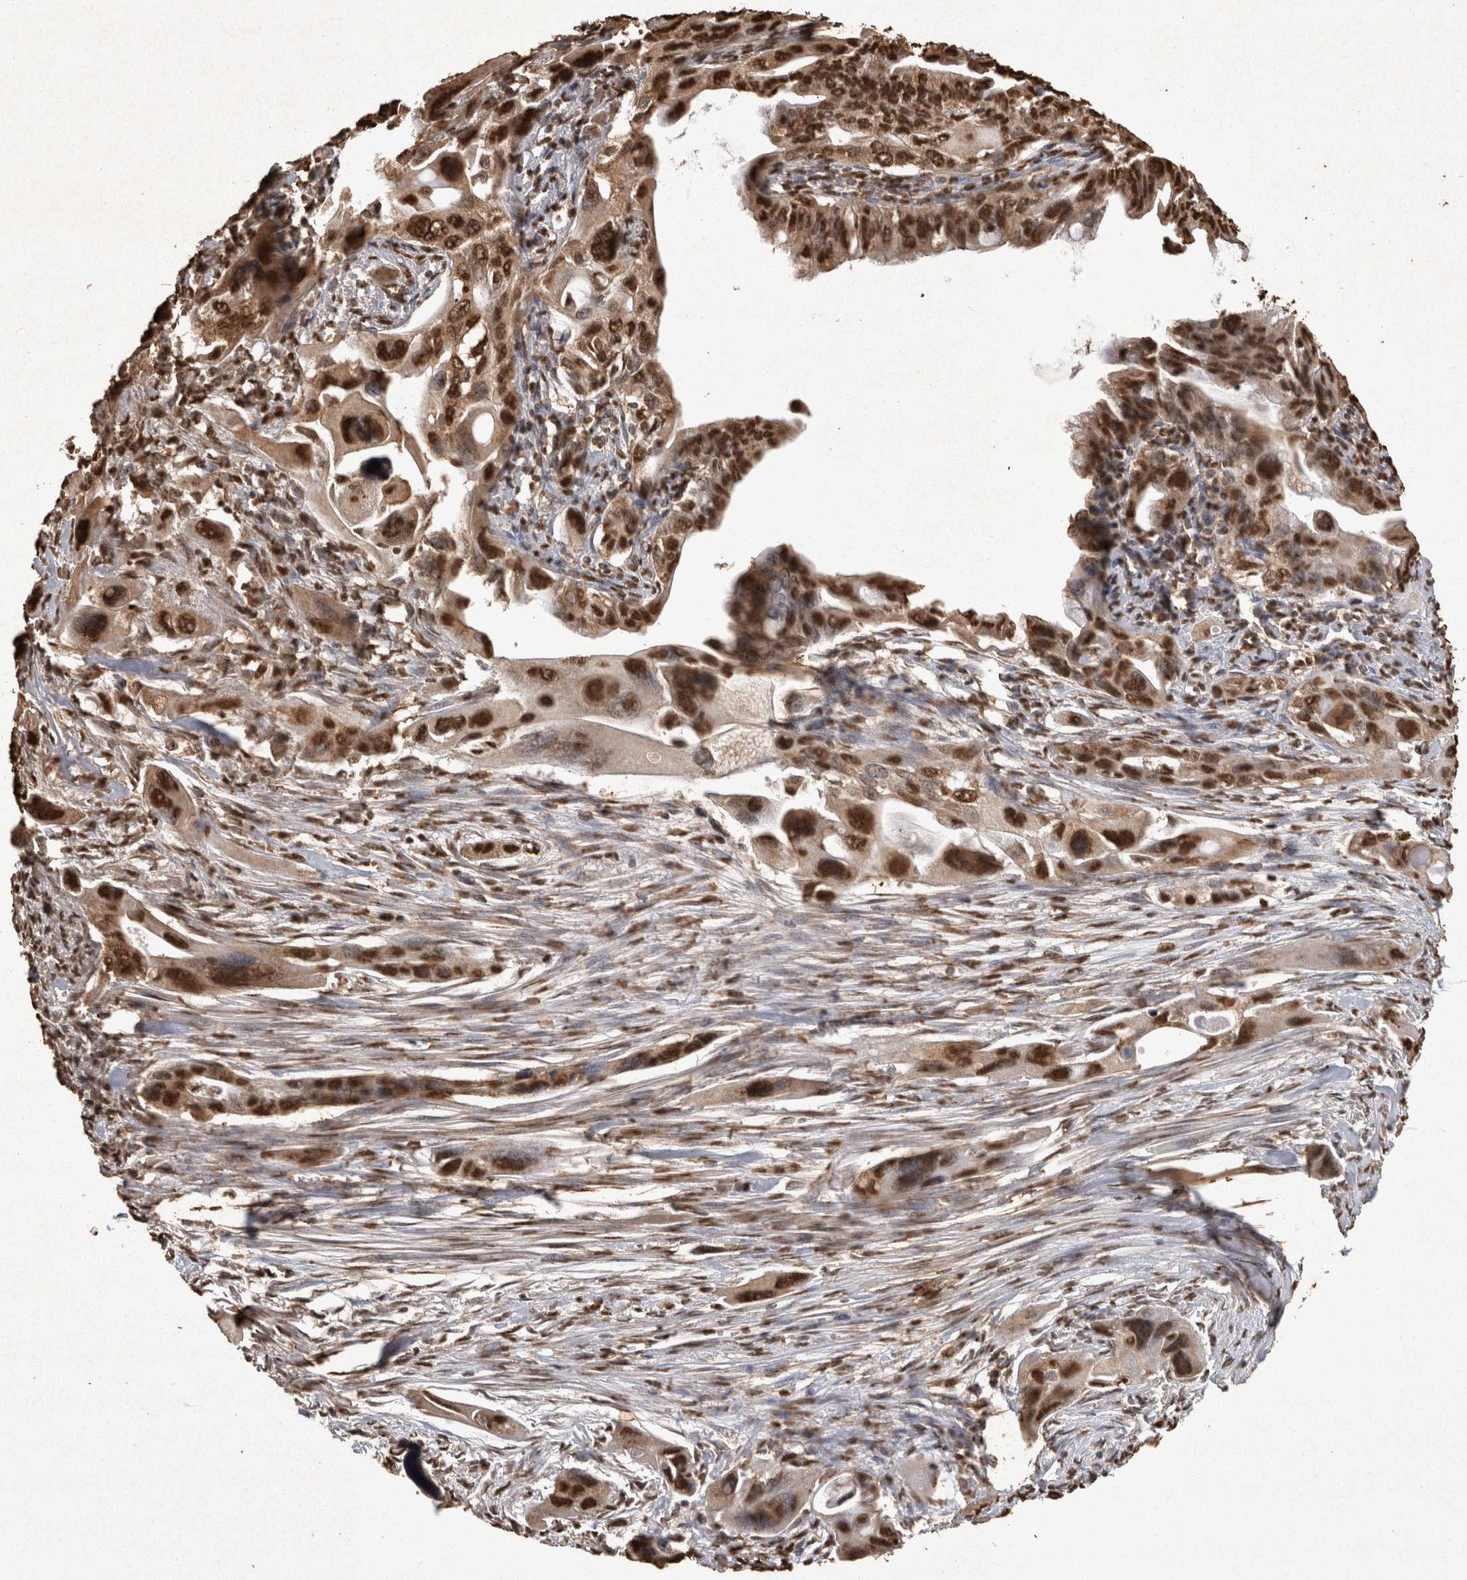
{"staining": {"intensity": "strong", "quantity": ">75%", "location": "nuclear"}, "tissue": "pancreatic cancer", "cell_type": "Tumor cells", "image_type": "cancer", "snomed": [{"axis": "morphology", "description": "Adenocarcinoma, NOS"}, {"axis": "topography", "description": "Pancreas"}], "caption": "A high amount of strong nuclear positivity is identified in about >75% of tumor cells in pancreatic cancer tissue. (Brightfield microscopy of DAB IHC at high magnification).", "gene": "OAS2", "patient": {"sex": "male", "age": 73}}